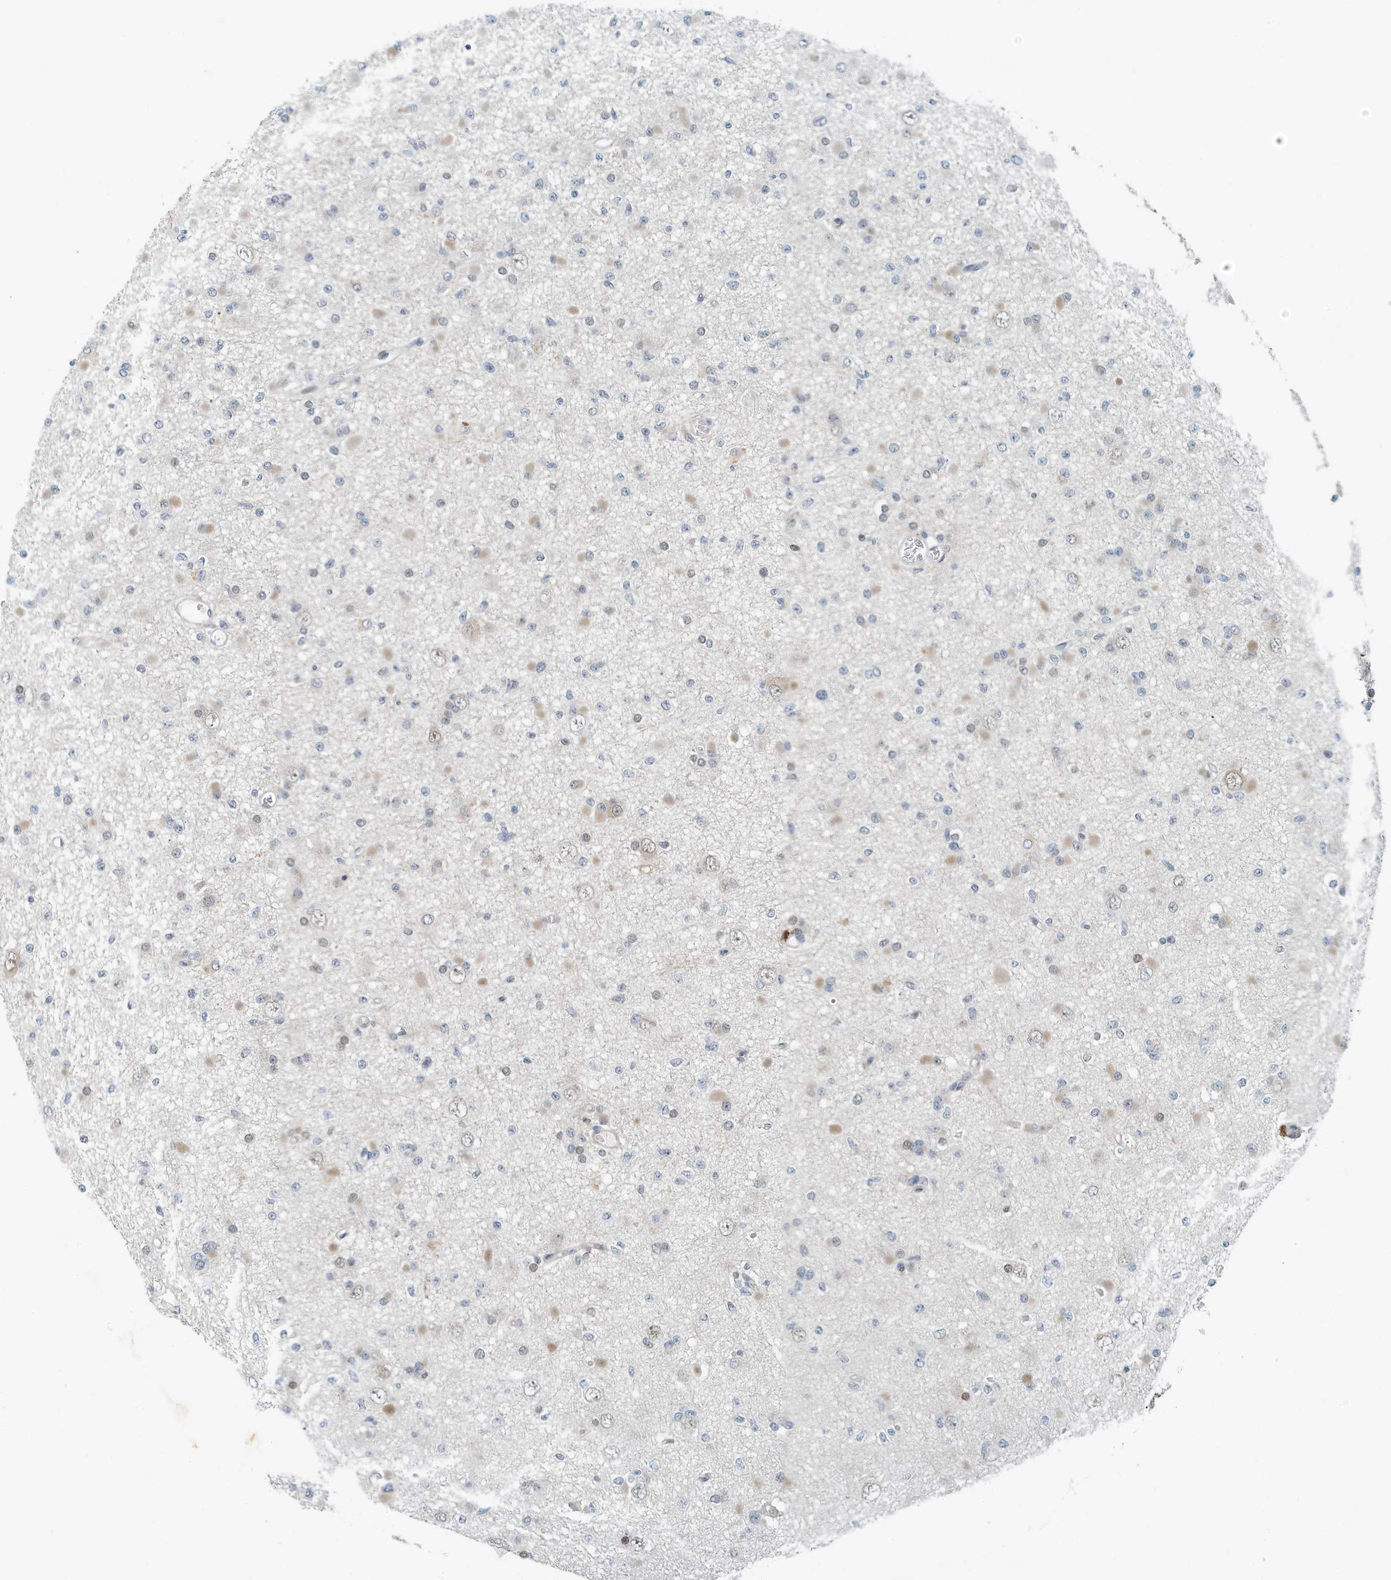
{"staining": {"intensity": "weak", "quantity": "<25%", "location": "nuclear"}, "tissue": "glioma", "cell_type": "Tumor cells", "image_type": "cancer", "snomed": [{"axis": "morphology", "description": "Glioma, malignant, Low grade"}, {"axis": "topography", "description": "Brain"}], "caption": "A micrograph of human glioma is negative for staining in tumor cells.", "gene": "KIF15", "patient": {"sex": "female", "age": 22}}